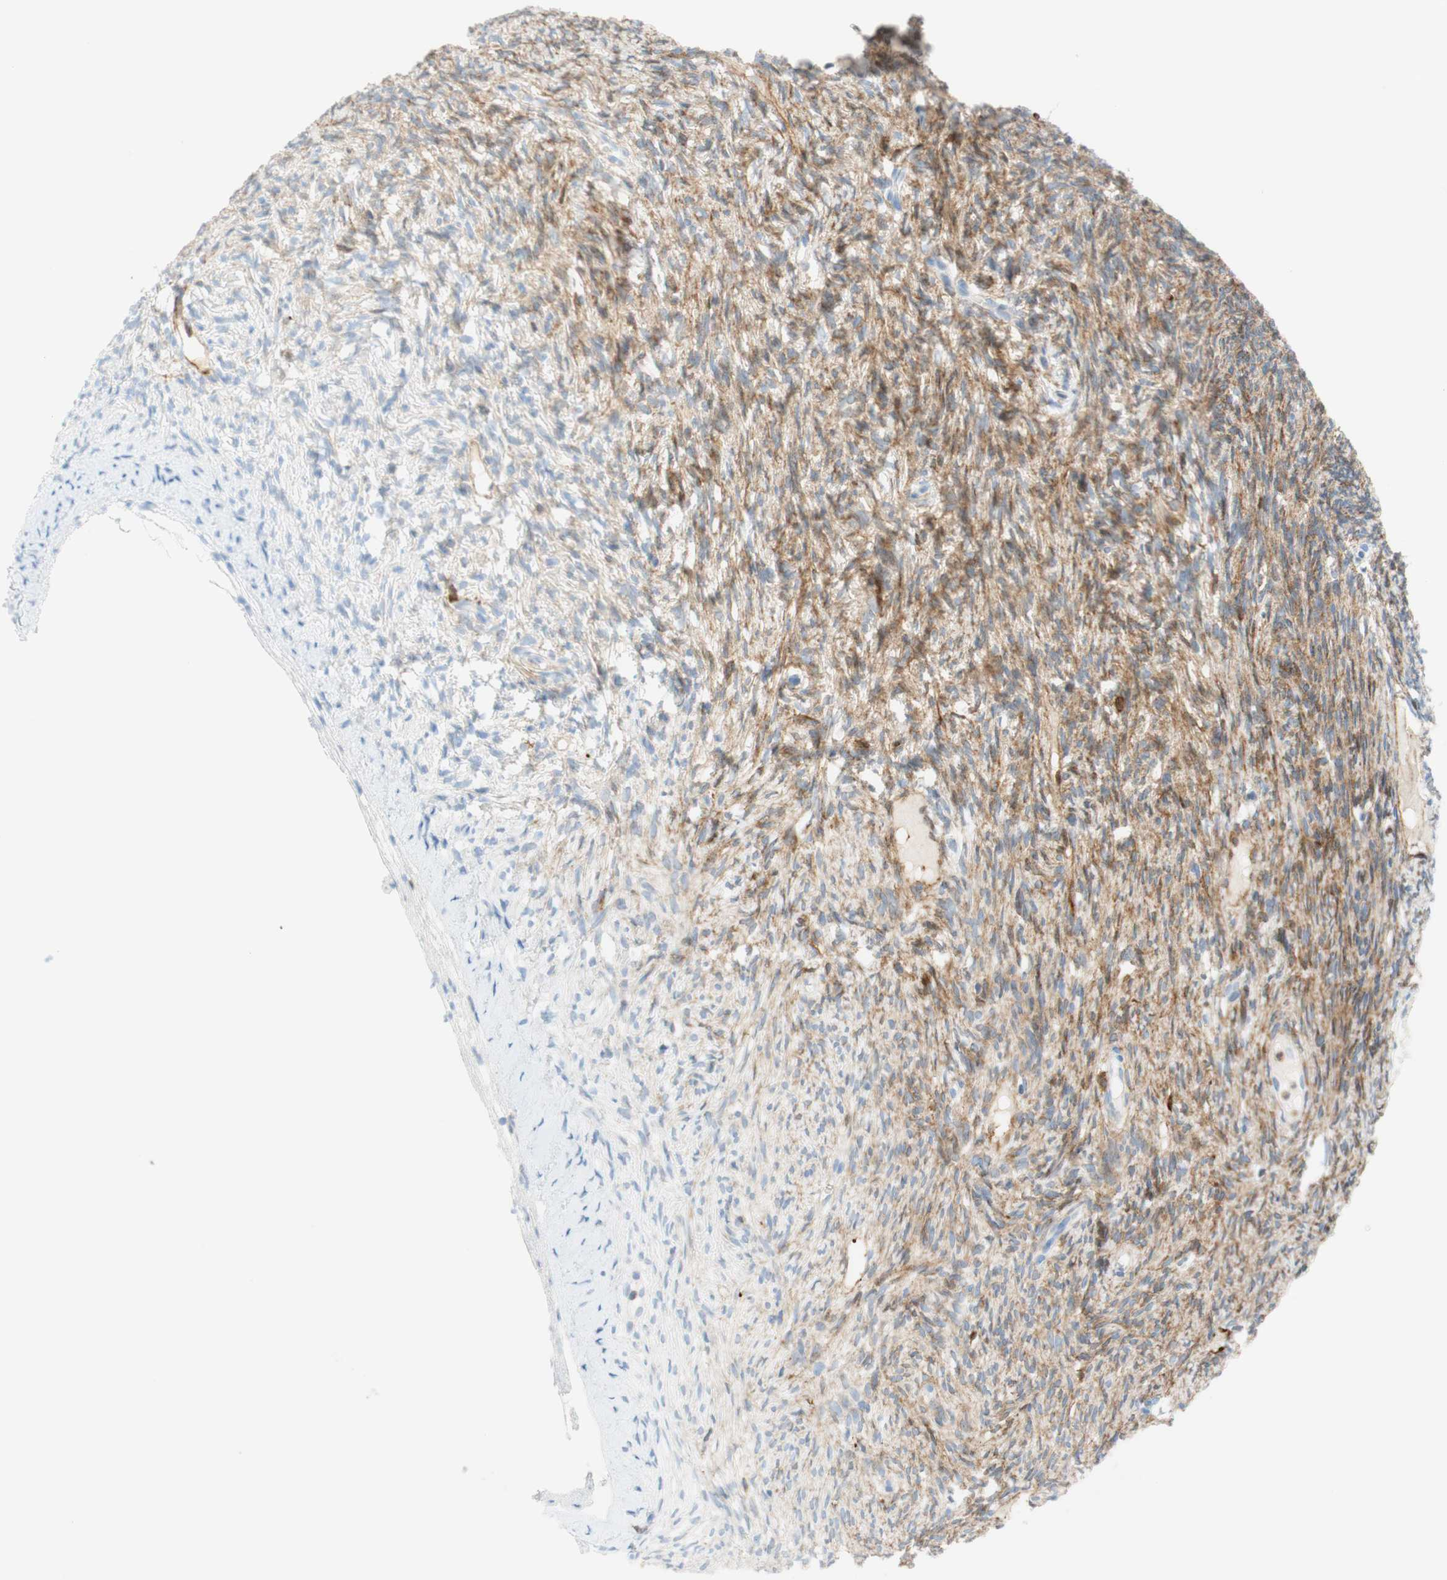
{"staining": {"intensity": "moderate", "quantity": ">75%", "location": "cytoplasmic/membranous"}, "tissue": "ovary", "cell_type": "Follicle cells", "image_type": "normal", "snomed": [{"axis": "morphology", "description": "Normal tissue, NOS"}, {"axis": "topography", "description": "Ovary"}], "caption": "IHC (DAB) staining of normal ovary demonstrates moderate cytoplasmic/membranous protein expression in approximately >75% of follicle cells.", "gene": "STMN1", "patient": {"sex": "female", "age": 33}}